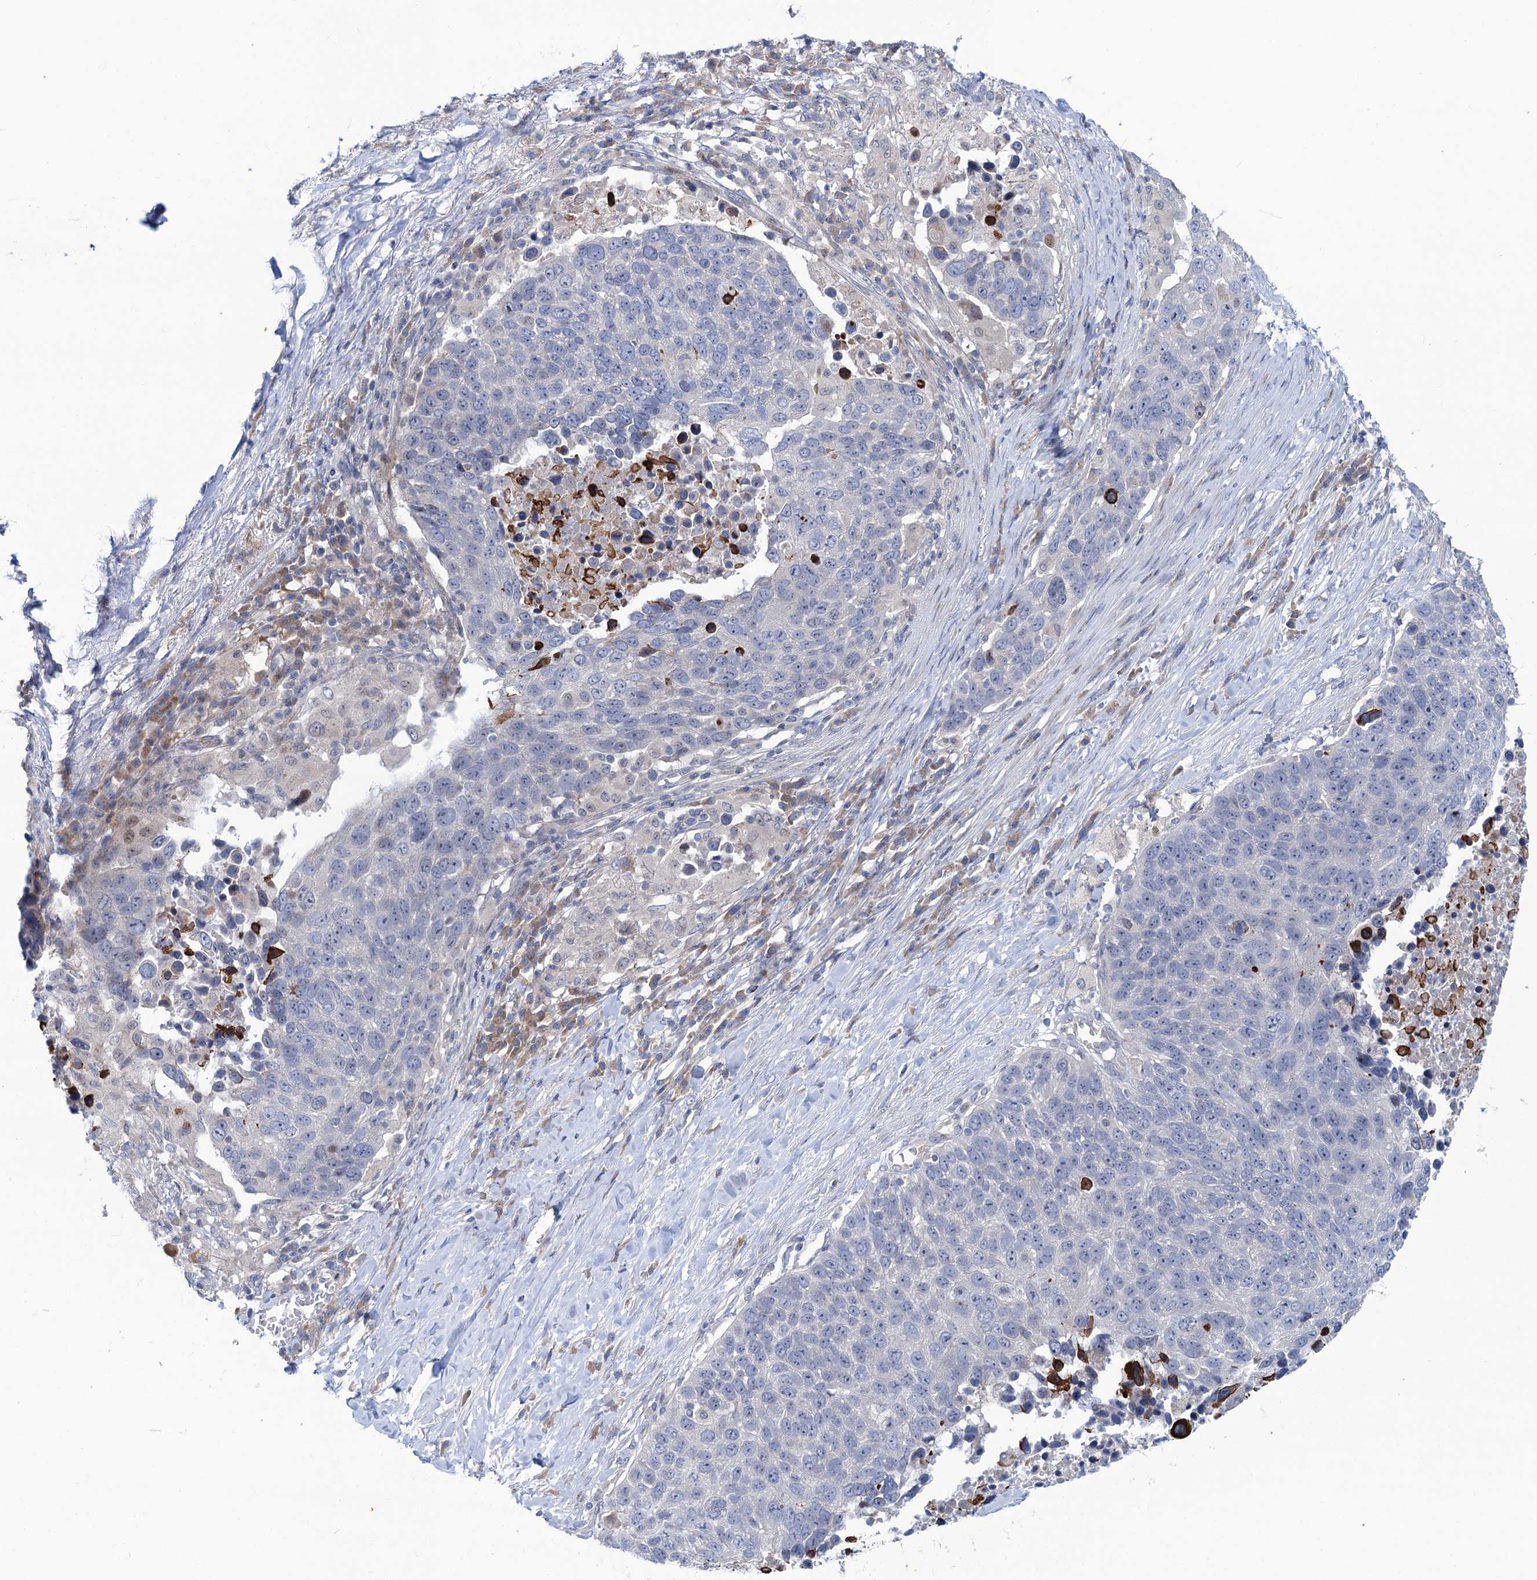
{"staining": {"intensity": "negative", "quantity": "none", "location": "none"}, "tissue": "lung cancer", "cell_type": "Tumor cells", "image_type": "cancer", "snomed": [{"axis": "morphology", "description": "Normal tissue, NOS"}, {"axis": "morphology", "description": "Squamous cell carcinoma, NOS"}, {"axis": "topography", "description": "Lymph node"}, {"axis": "topography", "description": "Lung"}], "caption": "High magnification brightfield microscopy of lung cancer stained with DAB (3,3'-diaminobenzidine) (brown) and counterstained with hematoxylin (blue): tumor cells show no significant staining. Brightfield microscopy of IHC stained with DAB (brown) and hematoxylin (blue), captured at high magnification.", "gene": "QPCTL", "patient": {"sex": "male", "age": 66}}